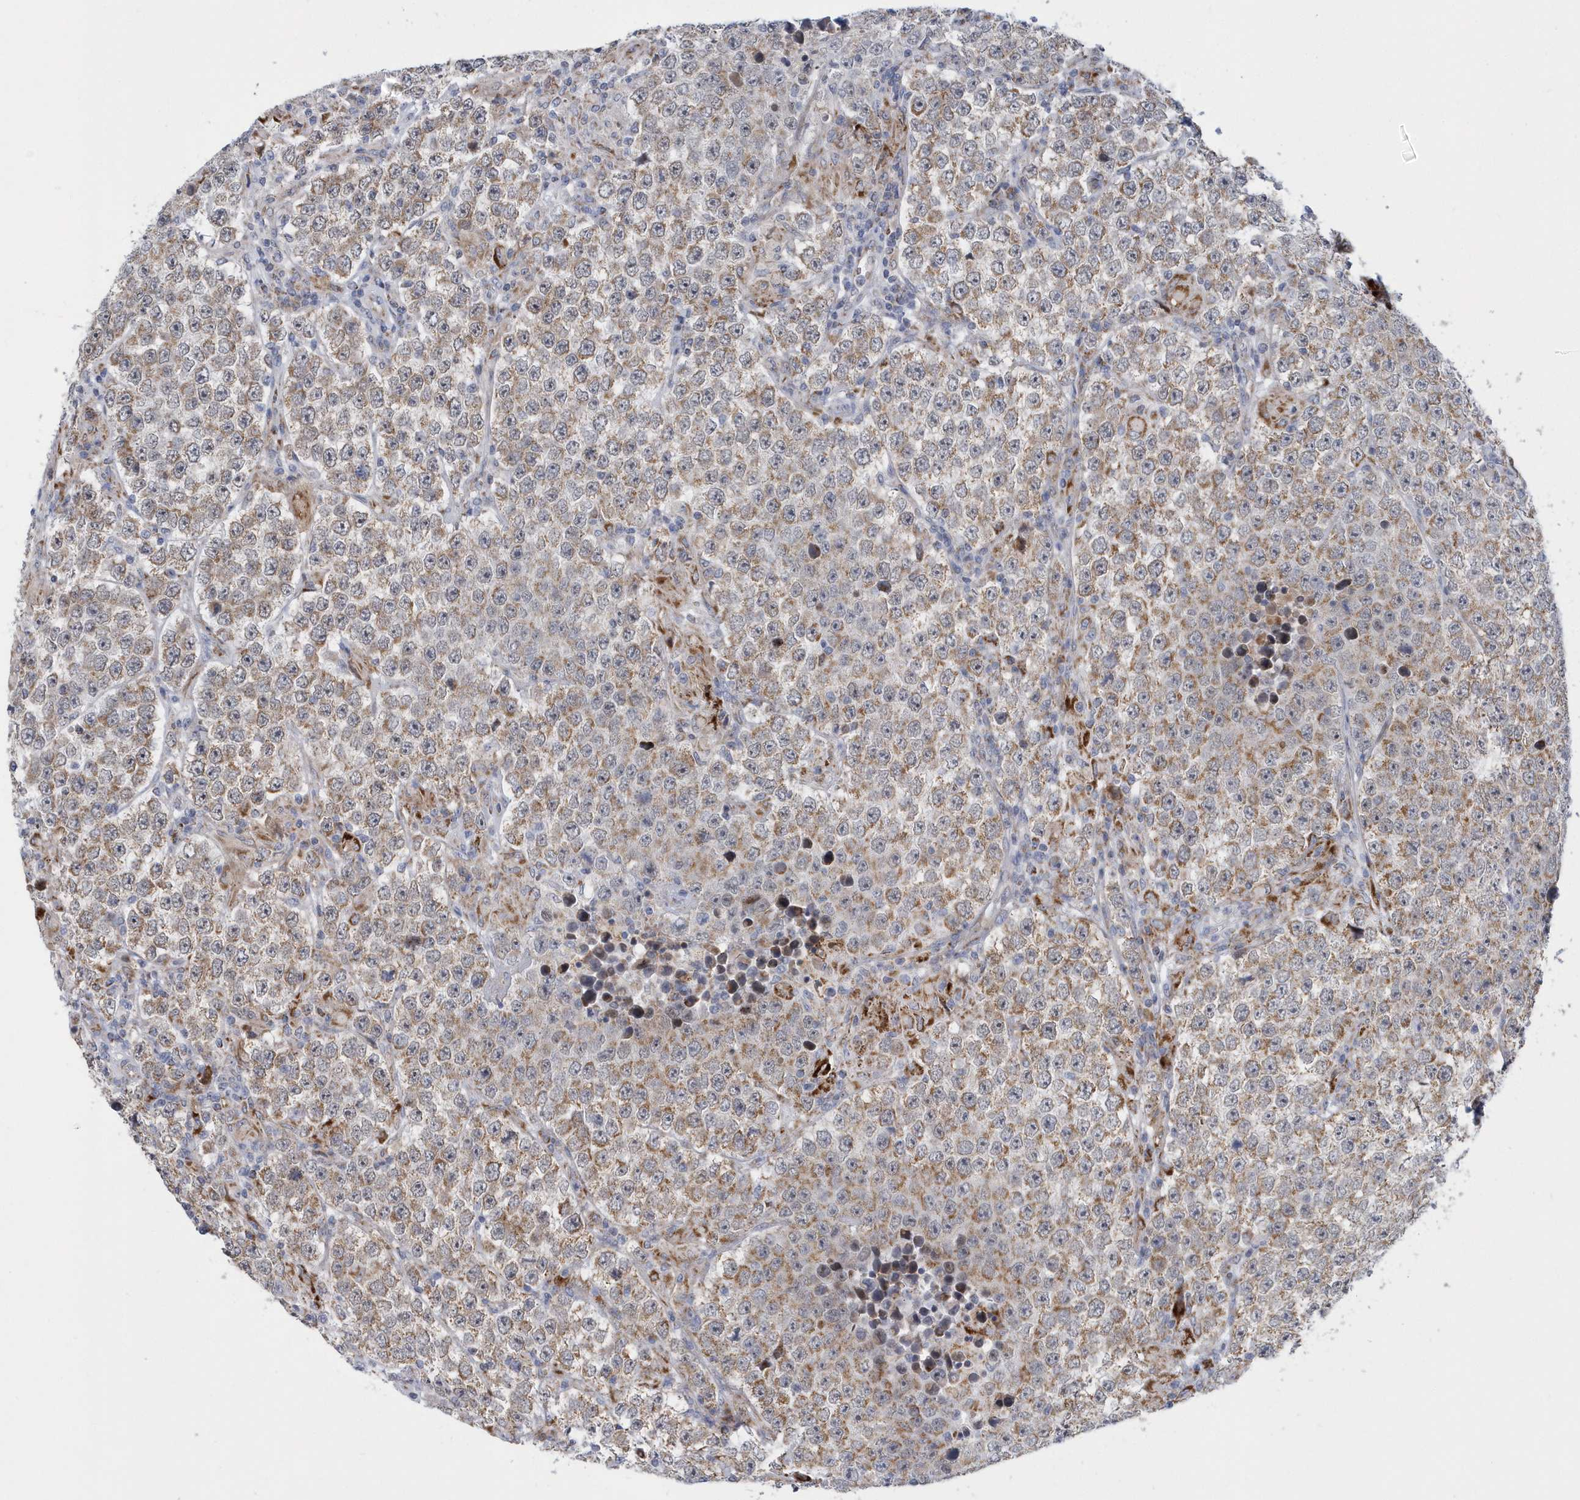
{"staining": {"intensity": "moderate", "quantity": ">75%", "location": "cytoplasmic/membranous"}, "tissue": "testis cancer", "cell_type": "Tumor cells", "image_type": "cancer", "snomed": [{"axis": "morphology", "description": "Normal tissue, NOS"}, {"axis": "morphology", "description": "Urothelial carcinoma, High grade"}, {"axis": "morphology", "description": "Seminoma, NOS"}, {"axis": "morphology", "description": "Carcinoma, Embryonal, NOS"}, {"axis": "topography", "description": "Urinary bladder"}, {"axis": "topography", "description": "Testis"}], "caption": "An immunohistochemistry histopathology image of tumor tissue is shown. Protein staining in brown shows moderate cytoplasmic/membranous positivity in testis cancer (embryonal carcinoma) within tumor cells. Immunohistochemistry stains the protein in brown and the nuclei are stained blue.", "gene": "VWA5B2", "patient": {"sex": "male", "age": 41}}